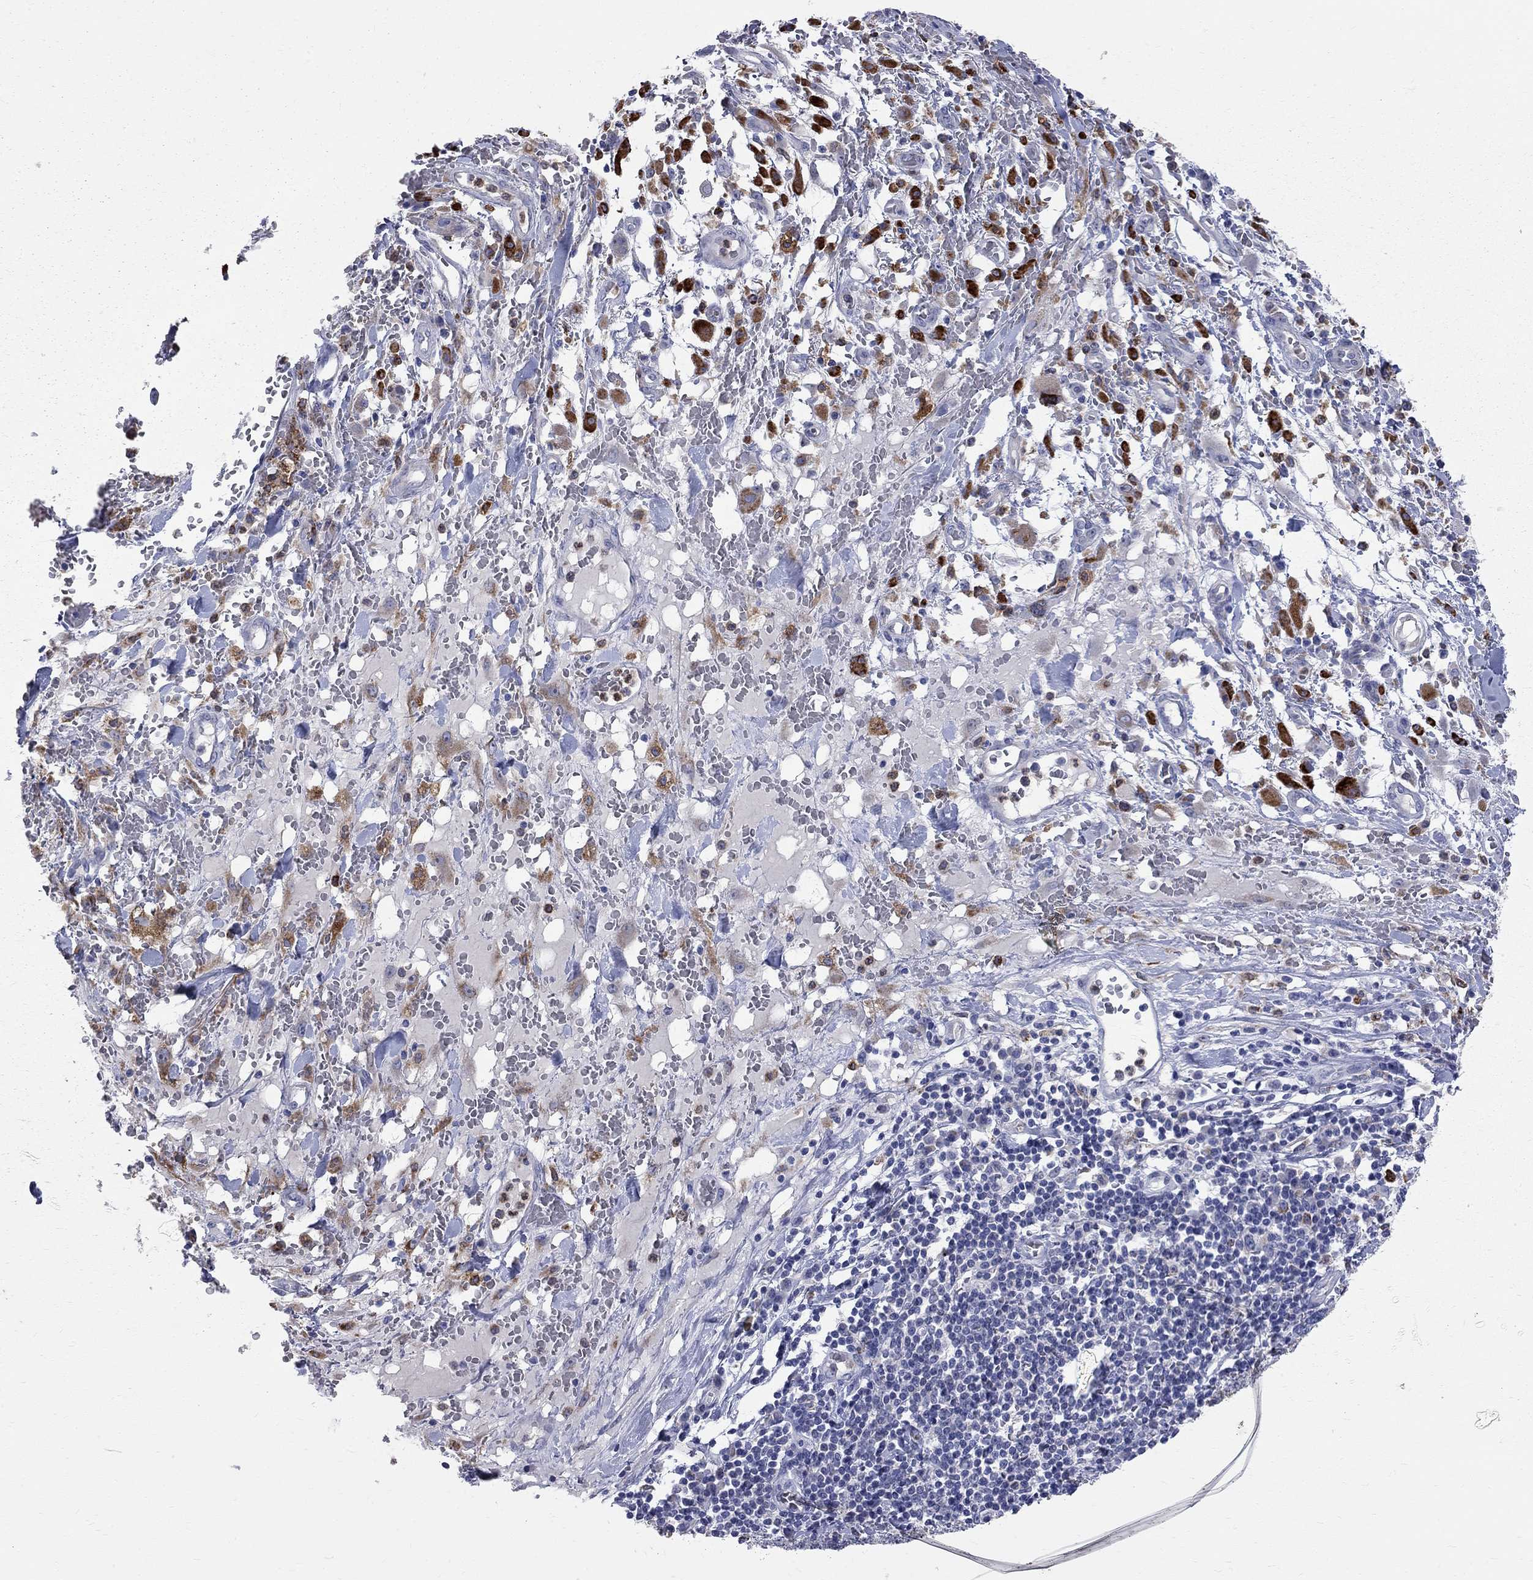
{"staining": {"intensity": "moderate", "quantity": "<25%", "location": "cytoplasmic/membranous"}, "tissue": "melanoma", "cell_type": "Tumor cells", "image_type": "cancer", "snomed": [{"axis": "morphology", "description": "Malignant melanoma, NOS"}, {"axis": "topography", "description": "Skin"}], "caption": "IHC (DAB) staining of melanoma shows moderate cytoplasmic/membranous protein expression in about <25% of tumor cells.", "gene": "ACSL1", "patient": {"sex": "female", "age": 91}}